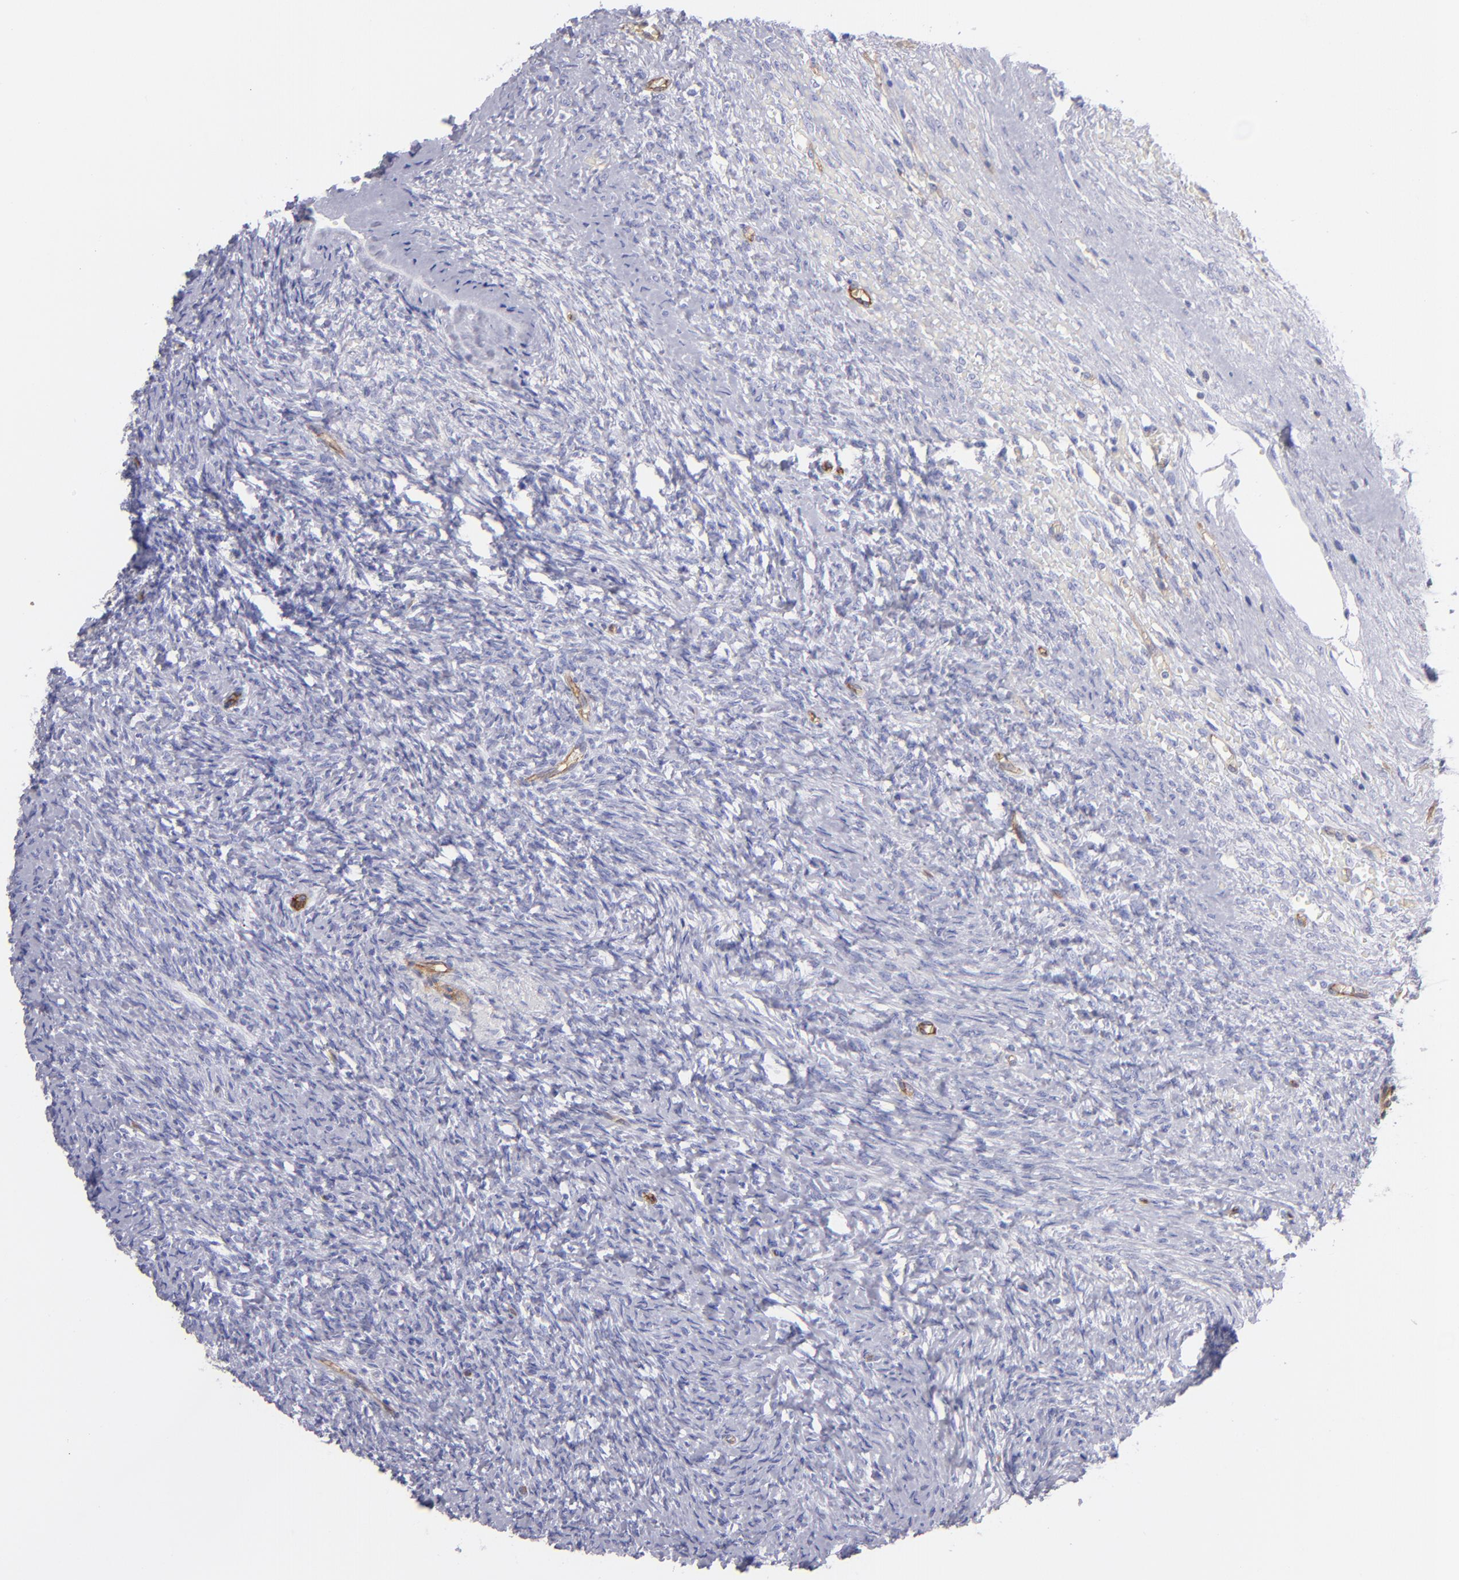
{"staining": {"intensity": "negative", "quantity": "none", "location": "none"}, "tissue": "ovary", "cell_type": "Follicle cells", "image_type": "normal", "snomed": [{"axis": "morphology", "description": "Normal tissue, NOS"}, {"axis": "topography", "description": "Ovary"}], "caption": "IHC photomicrograph of normal ovary stained for a protein (brown), which demonstrates no expression in follicle cells.", "gene": "ENTPD1", "patient": {"sex": "female", "age": 56}}